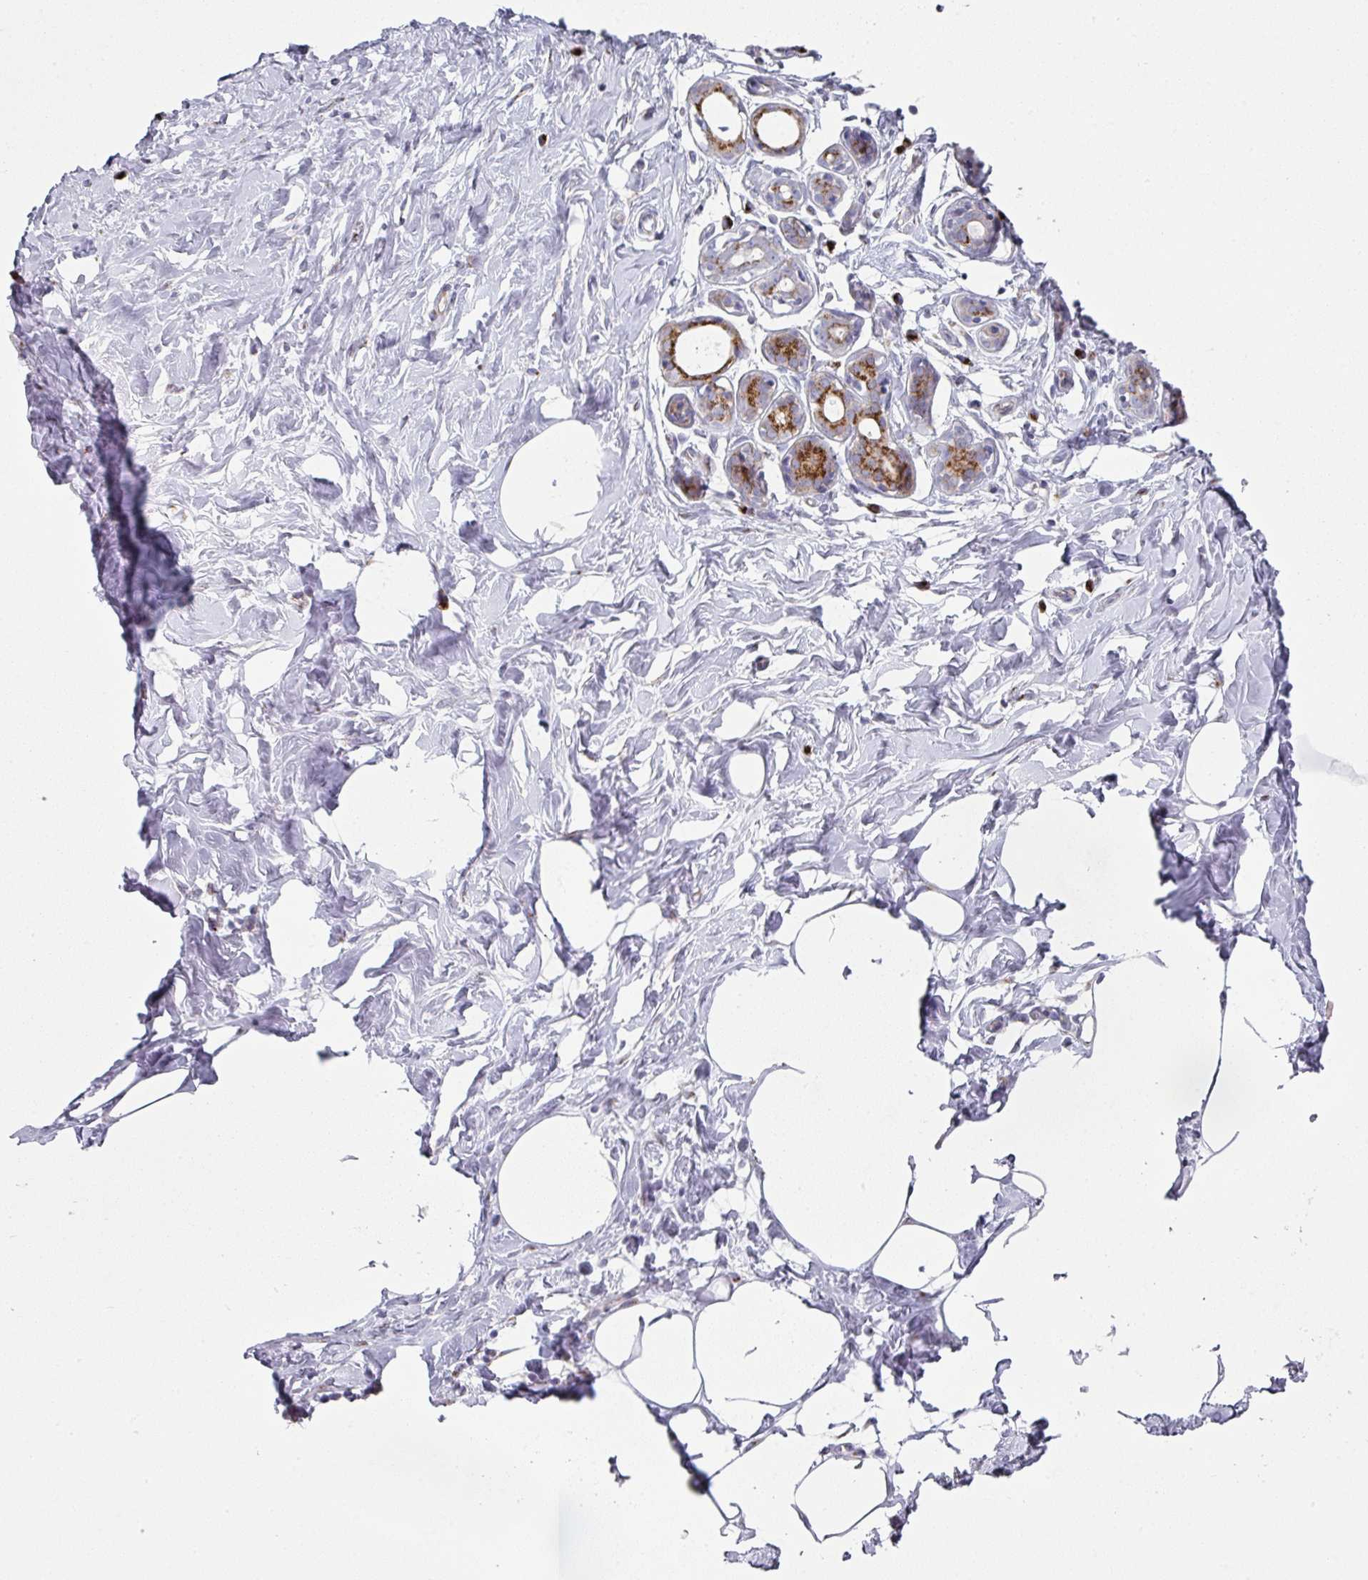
{"staining": {"intensity": "negative", "quantity": "none", "location": "none"}, "tissue": "breast", "cell_type": "Adipocytes", "image_type": "normal", "snomed": [{"axis": "morphology", "description": "Normal tissue, NOS"}, {"axis": "topography", "description": "Breast"}], "caption": "This histopathology image is of normal breast stained with IHC to label a protein in brown with the nuclei are counter-stained blue. There is no positivity in adipocytes. (DAB immunohistochemistry, high magnification).", "gene": "CCDC85B", "patient": {"sex": "female", "age": 27}}